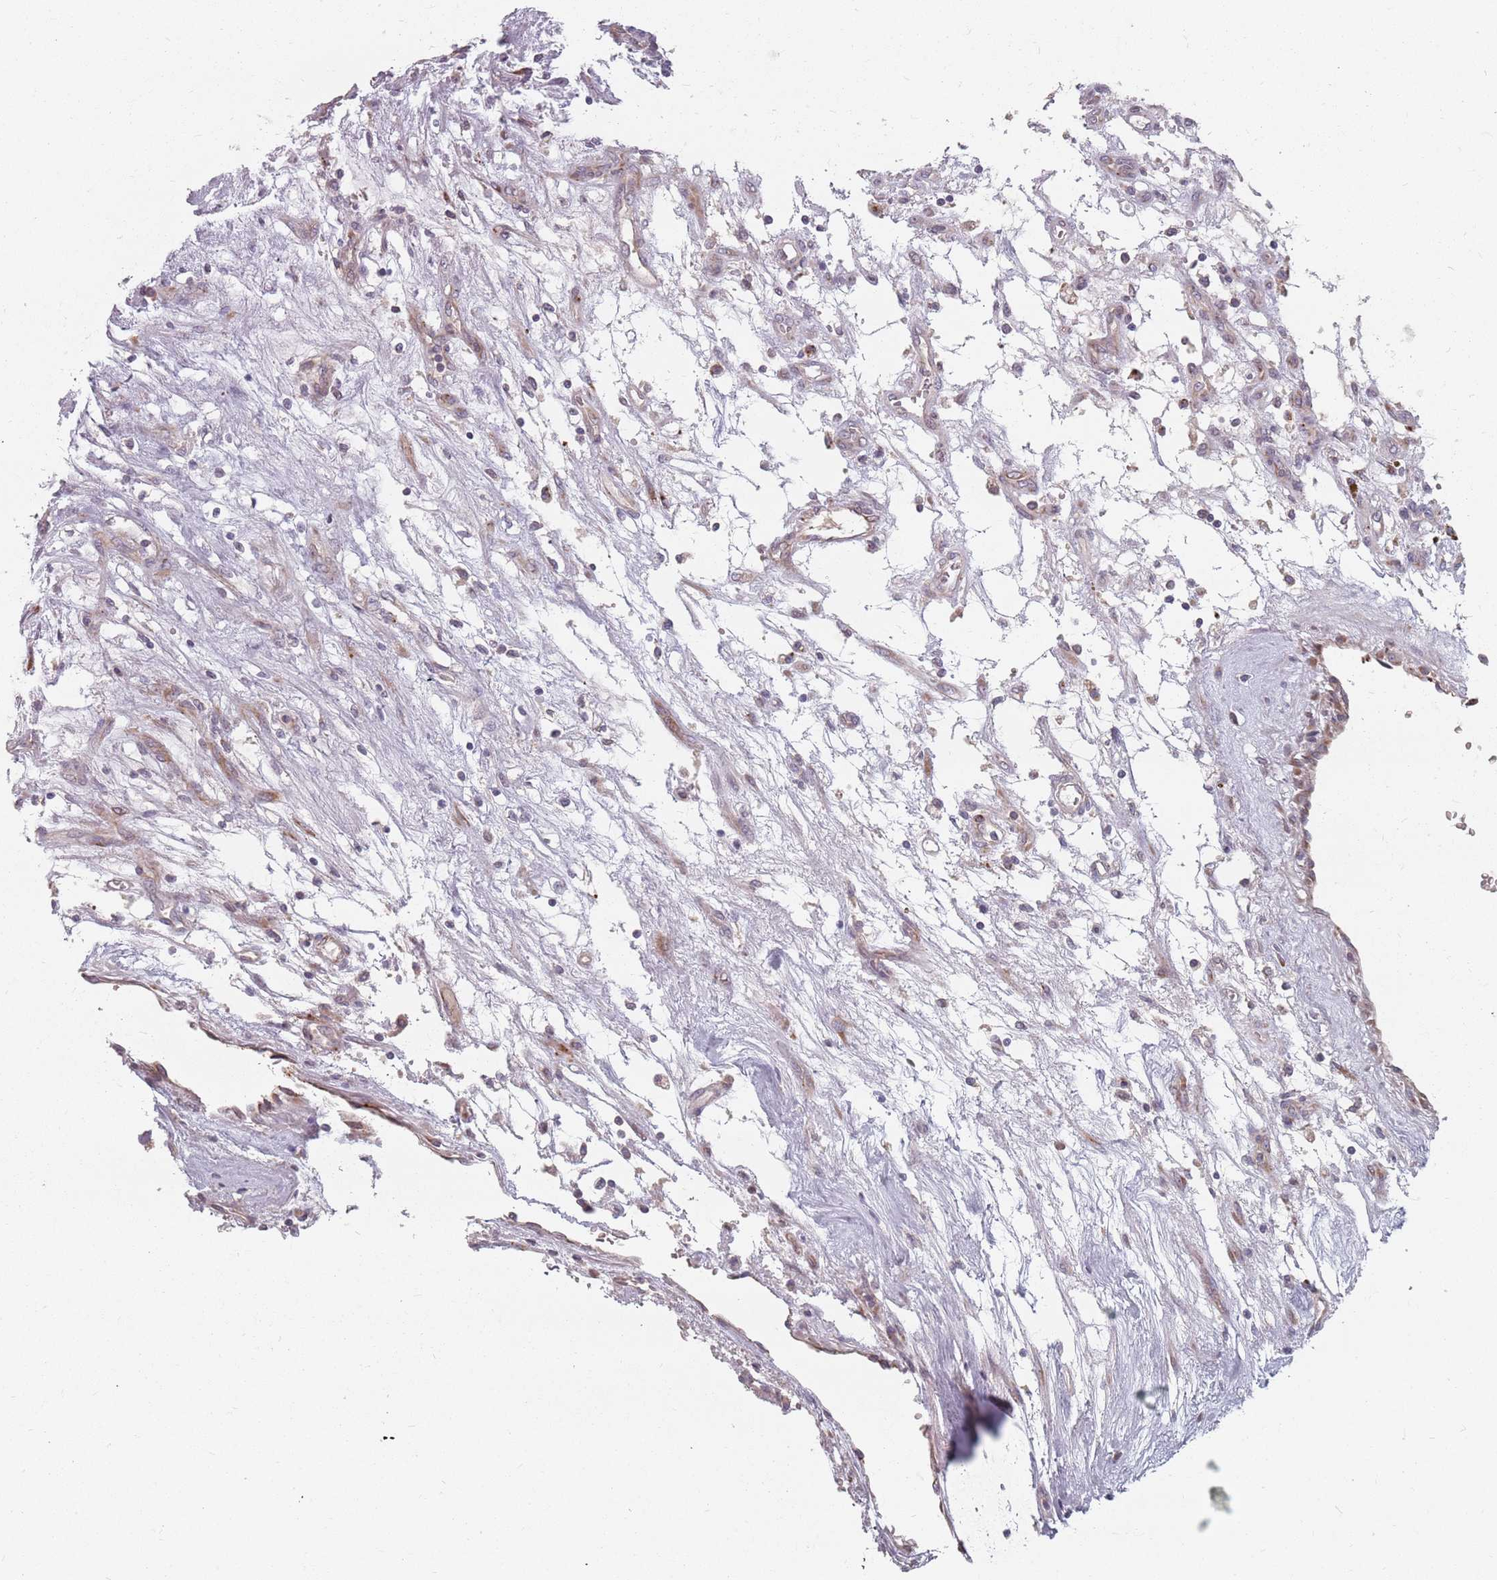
{"staining": {"intensity": "negative", "quantity": "none", "location": "none"}, "tissue": "renal cancer", "cell_type": "Tumor cells", "image_type": "cancer", "snomed": [{"axis": "morphology", "description": "Adenocarcinoma, NOS"}, {"axis": "topography", "description": "Kidney"}], "caption": "Renal adenocarcinoma stained for a protein using immunohistochemistry (IHC) exhibits no expression tumor cells.", "gene": "ADAL", "patient": {"sex": "female", "age": 57}}